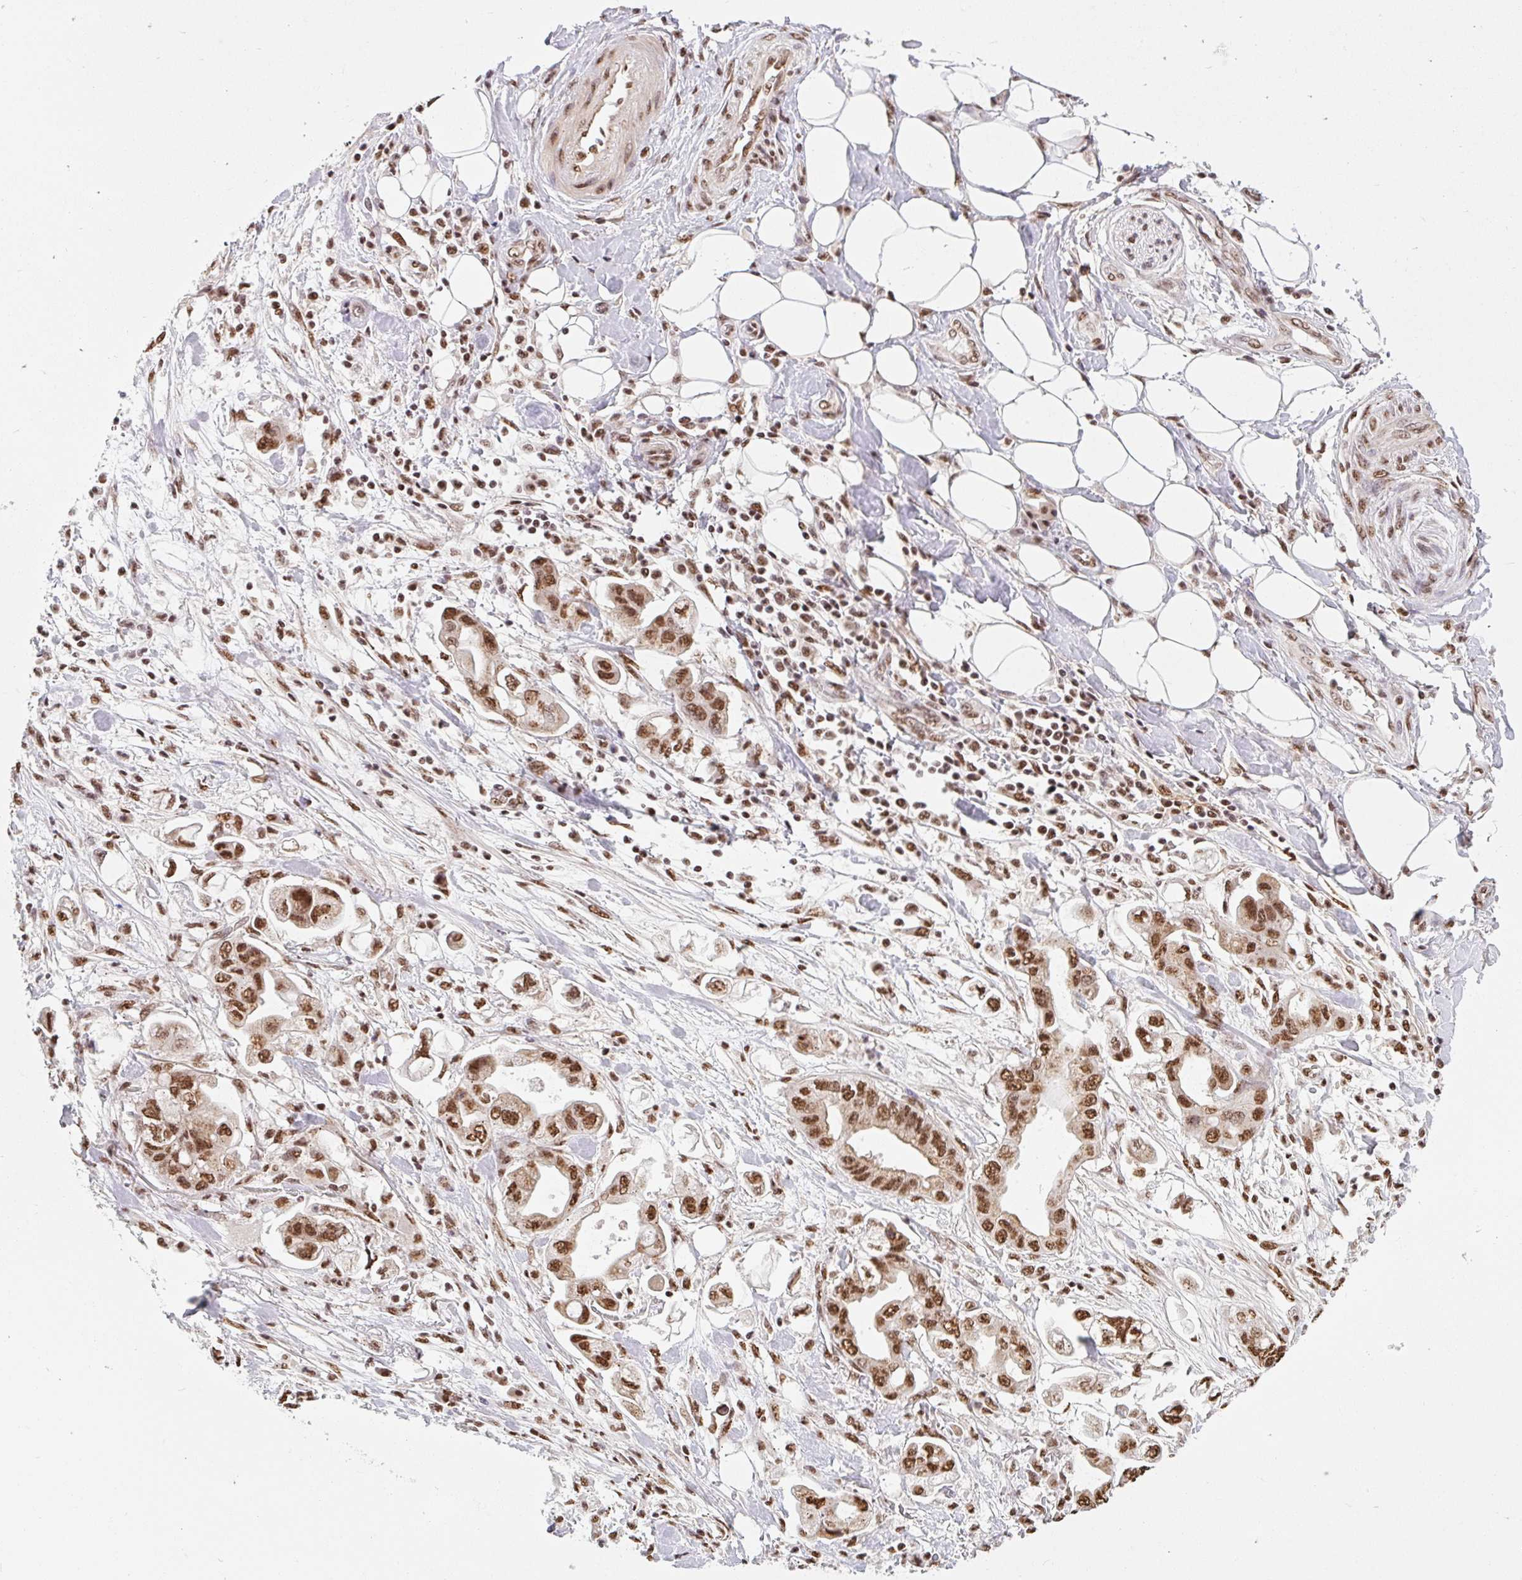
{"staining": {"intensity": "strong", "quantity": ">75%", "location": "nuclear"}, "tissue": "stomach cancer", "cell_type": "Tumor cells", "image_type": "cancer", "snomed": [{"axis": "morphology", "description": "Adenocarcinoma, NOS"}, {"axis": "topography", "description": "Stomach"}], "caption": "Immunohistochemical staining of stomach adenocarcinoma reveals high levels of strong nuclear protein expression in about >75% of tumor cells.", "gene": "BICRA", "patient": {"sex": "male", "age": 62}}